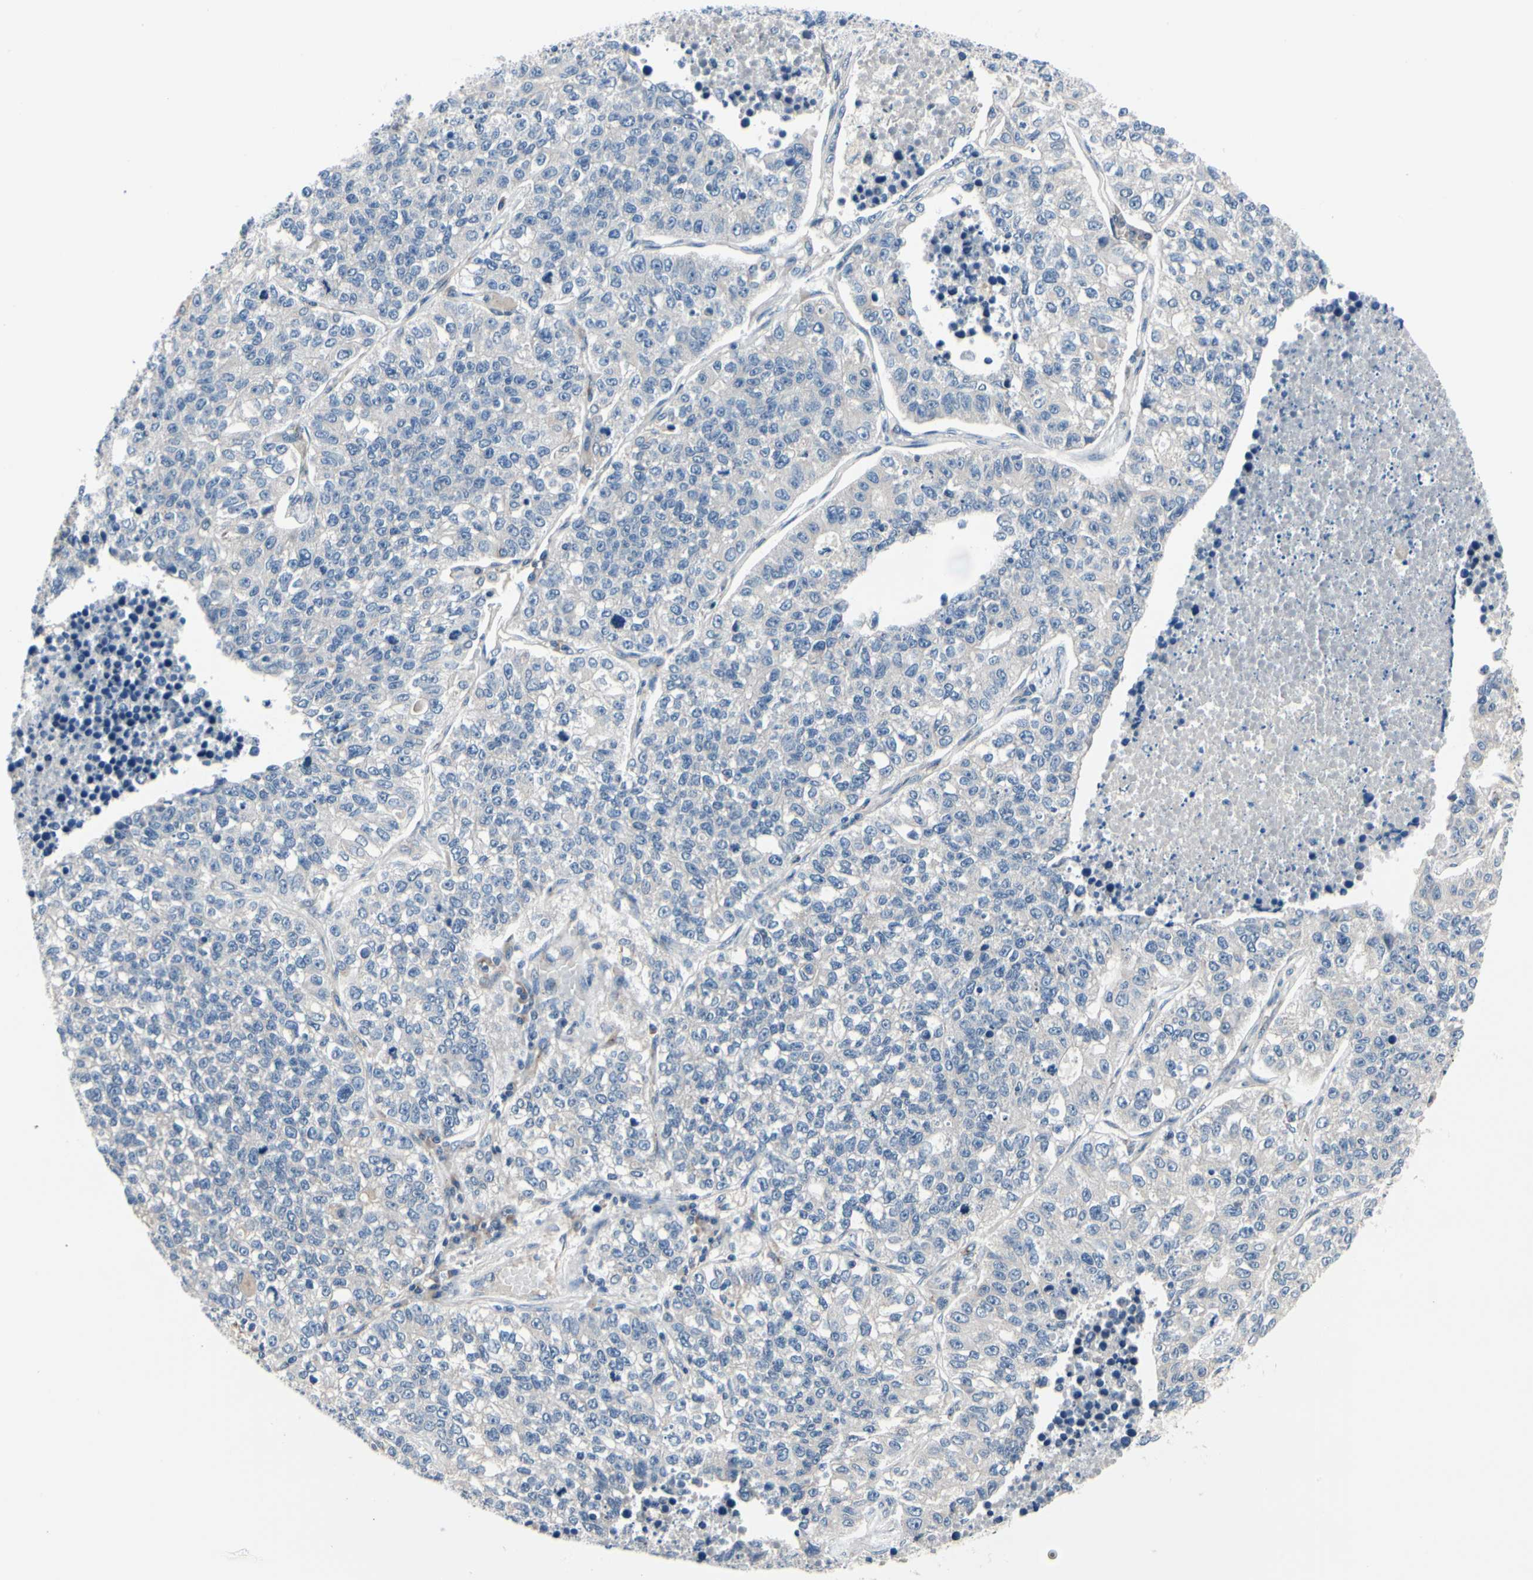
{"staining": {"intensity": "negative", "quantity": "none", "location": "none"}, "tissue": "lung cancer", "cell_type": "Tumor cells", "image_type": "cancer", "snomed": [{"axis": "morphology", "description": "Adenocarcinoma, NOS"}, {"axis": "topography", "description": "Lung"}], "caption": "This is a photomicrograph of immunohistochemistry (IHC) staining of adenocarcinoma (lung), which shows no positivity in tumor cells. (Stains: DAB IHC with hematoxylin counter stain, Microscopy: brightfield microscopy at high magnification).", "gene": "PRKAR2B", "patient": {"sex": "male", "age": 49}}